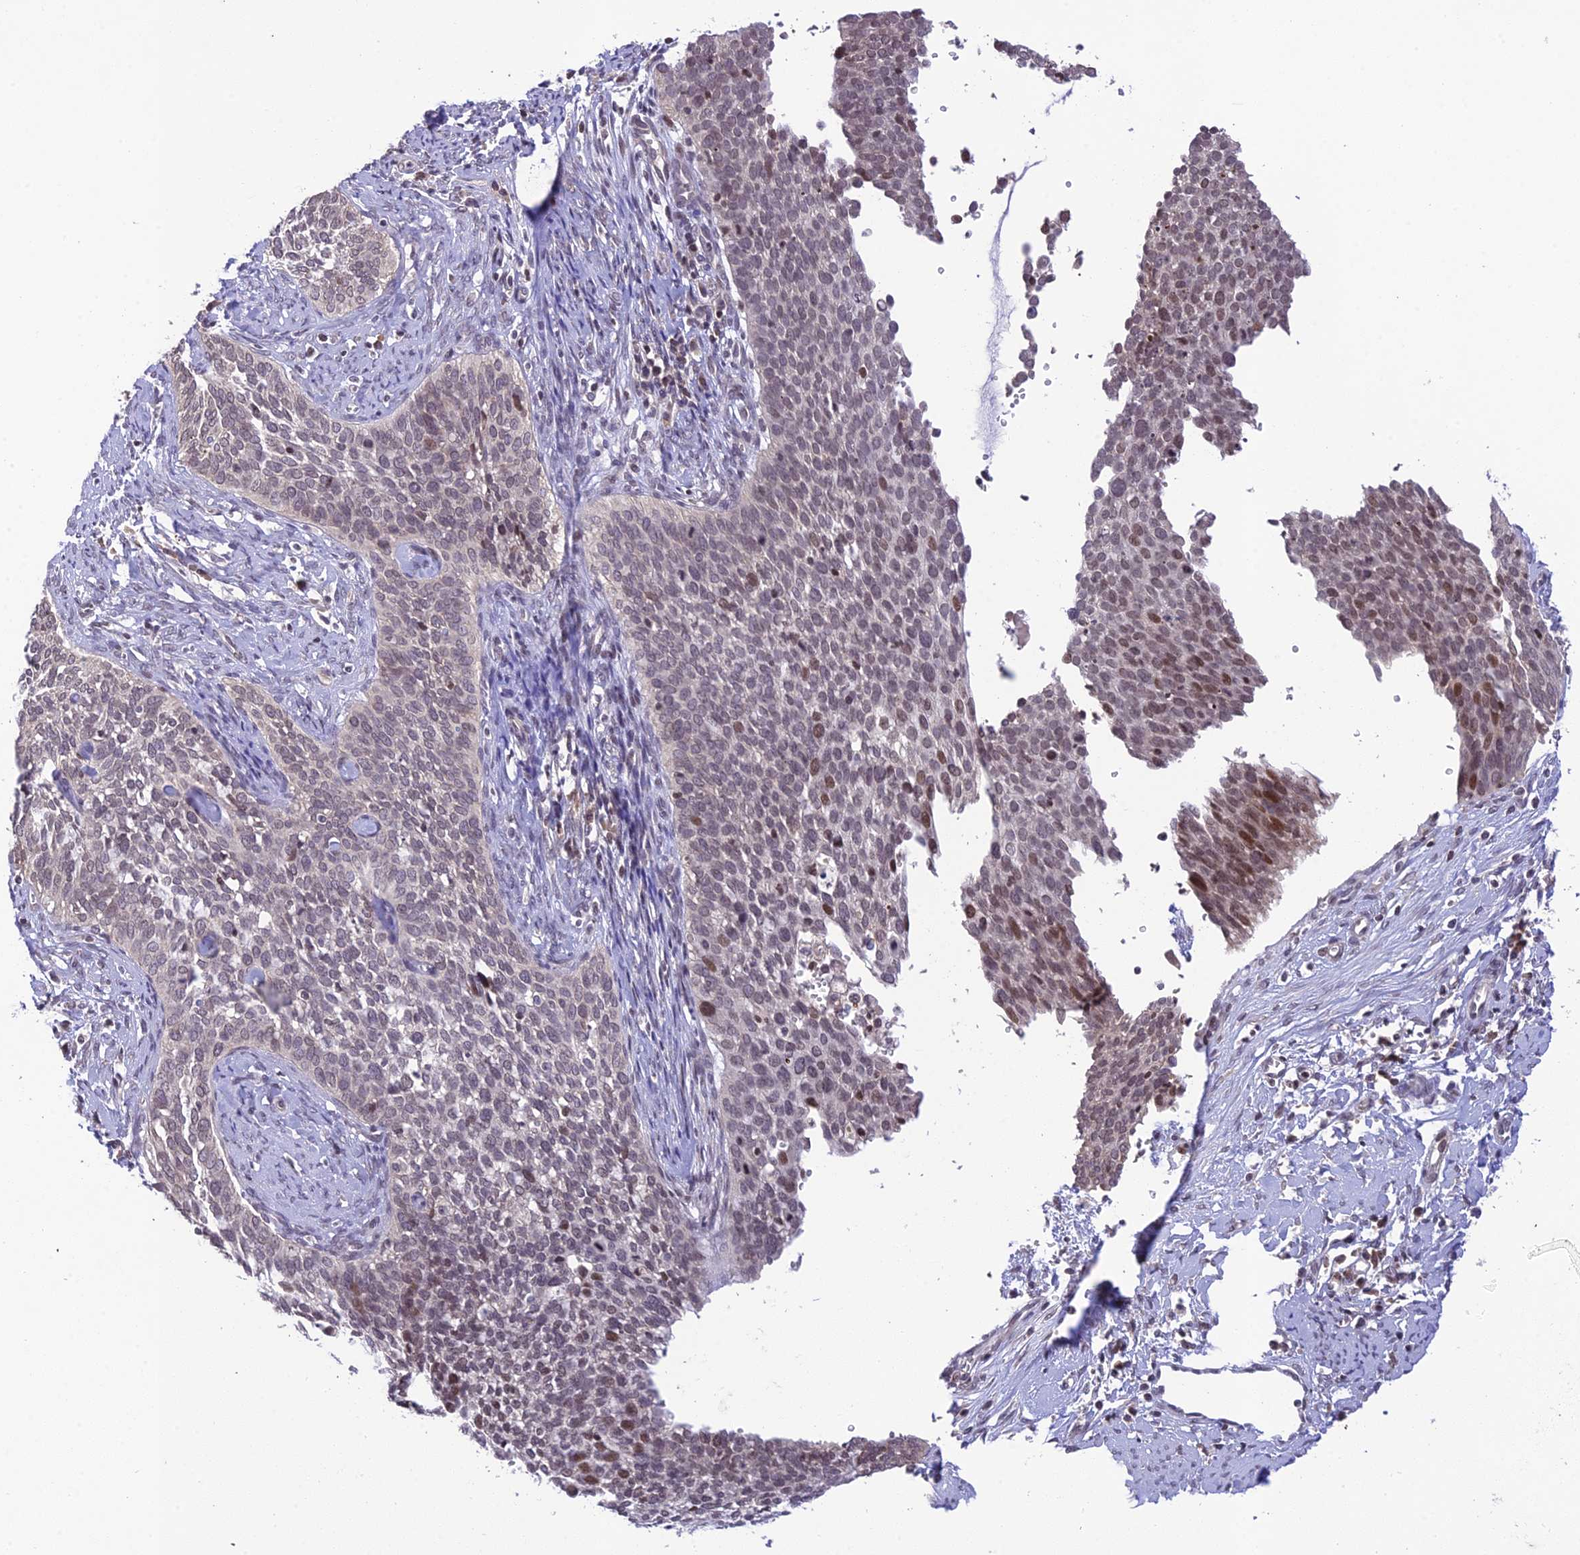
{"staining": {"intensity": "moderate", "quantity": "<25%", "location": "nuclear"}, "tissue": "cervical cancer", "cell_type": "Tumor cells", "image_type": "cancer", "snomed": [{"axis": "morphology", "description": "Squamous cell carcinoma, NOS"}, {"axis": "topography", "description": "Cervix"}], "caption": "IHC (DAB (3,3'-diaminobenzidine)) staining of squamous cell carcinoma (cervical) displays moderate nuclear protein staining in about <25% of tumor cells.", "gene": "TEKT1", "patient": {"sex": "female", "age": 34}}